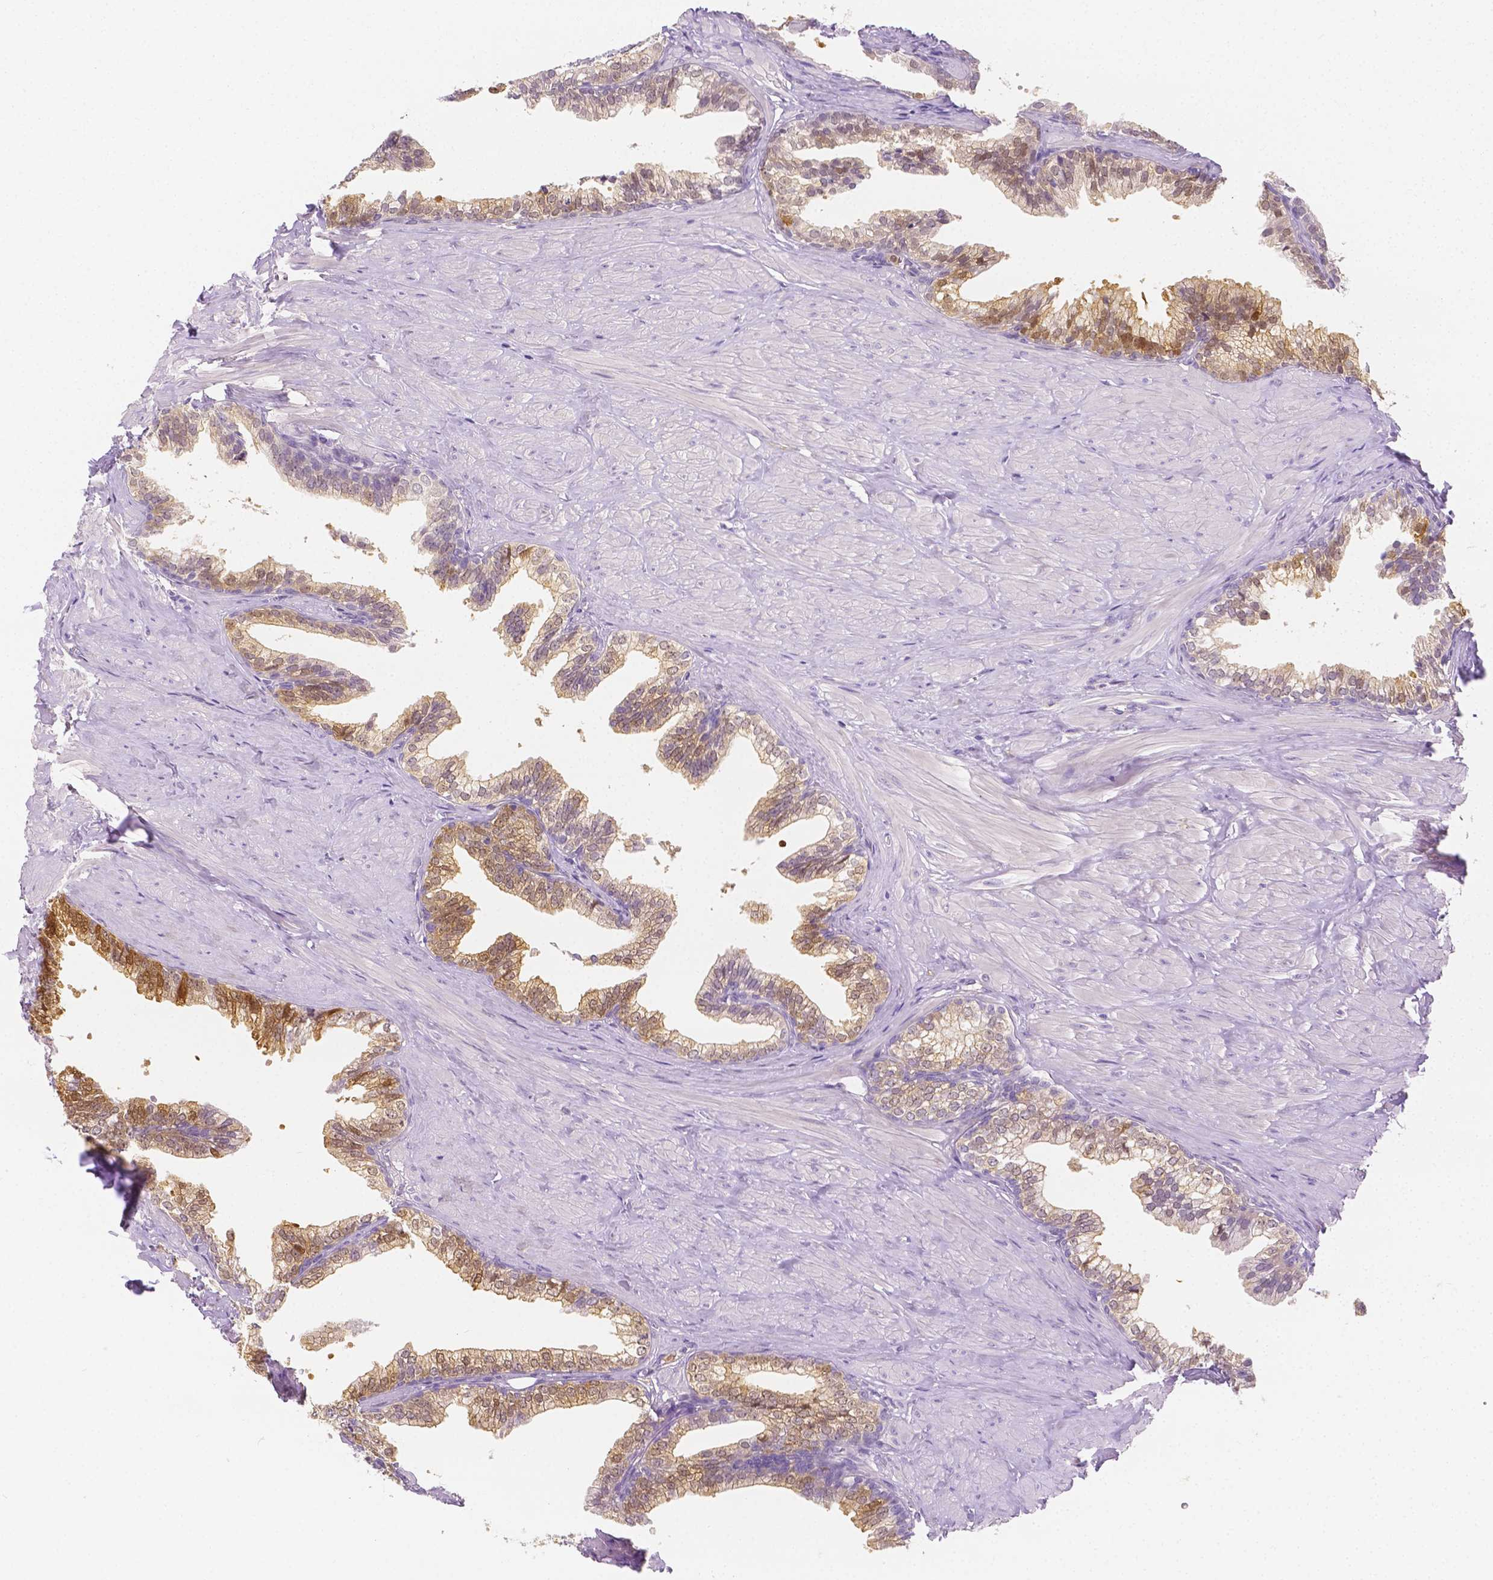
{"staining": {"intensity": "moderate", "quantity": "<25%", "location": "cytoplasmic/membranous"}, "tissue": "prostate", "cell_type": "Glandular cells", "image_type": "normal", "snomed": [{"axis": "morphology", "description": "Normal tissue, NOS"}, {"axis": "topography", "description": "Prostate"}, {"axis": "topography", "description": "Peripheral nerve tissue"}], "caption": "Glandular cells reveal moderate cytoplasmic/membranous expression in about <25% of cells in unremarkable prostate. Immunohistochemistry (ihc) stains the protein of interest in brown and the nuclei are stained blue.", "gene": "SGTB", "patient": {"sex": "male", "age": 55}}